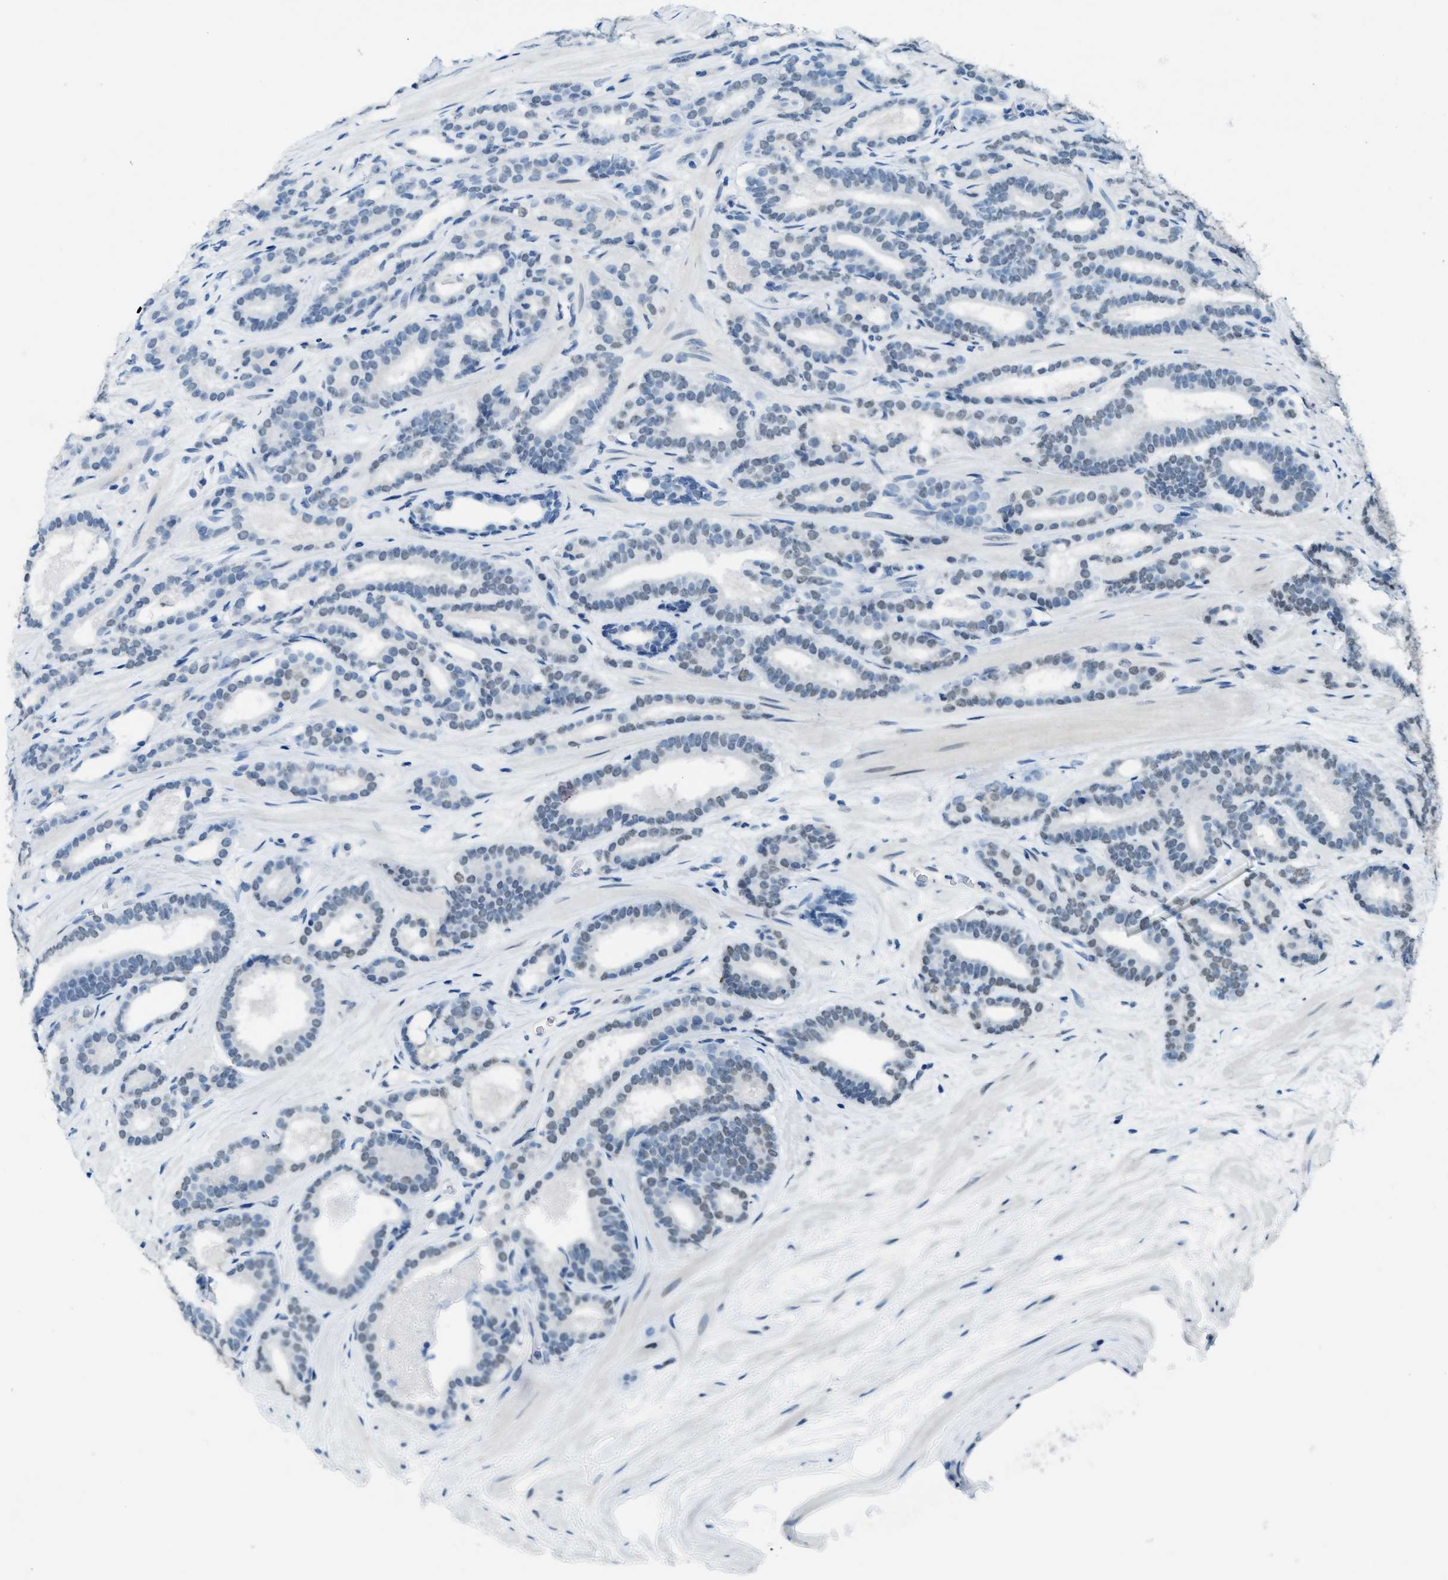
{"staining": {"intensity": "weak", "quantity": "<25%", "location": "nuclear"}, "tissue": "prostate cancer", "cell_type": "Tumor cells", "image_type": "cancer", "snomed": [{"axis": "morphology", "description": "Adenocarcinoma, High grade"}, {"axis": "topography", "description": "Prostate"}], "caption": "DAB immunohistochemical staining of human prostate cancer displays no significant staining in tumor cells.", "gene": "TTC13", "patient": {"sex": "male", "age": 60}}